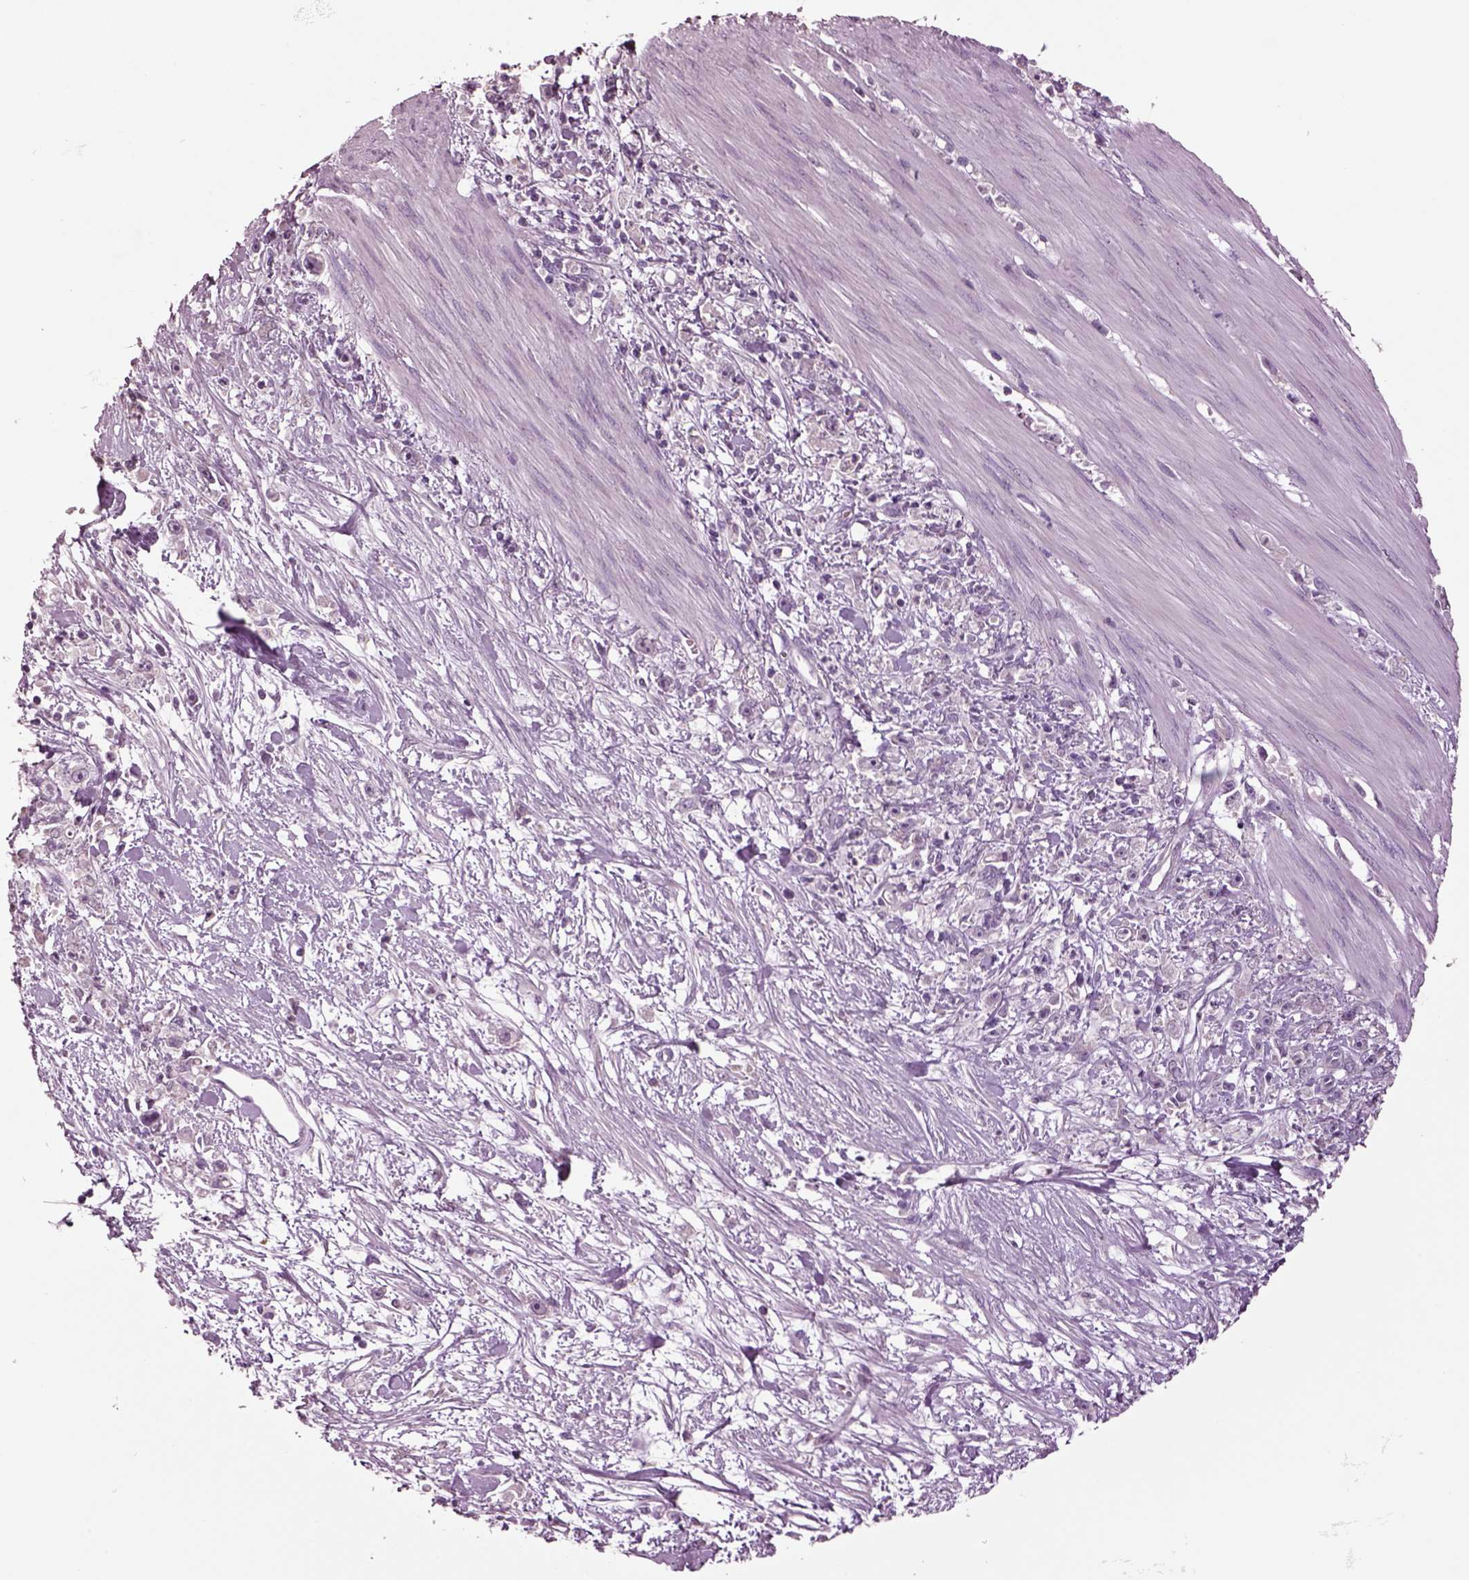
{"staining": {"intensity": "negative", "quantity": "none", "location": "none"}, "tissue": "stomach cancer", "cell_type": "Tumor cells", "image_type": "cancer", "snomed": [{"axis": "morphology", "description": "Adenocarcinoma, NOS"}, {"axis": "topography", "description": "Stomach"}], "caption": "Immunohistochemistry (IHC) micrograph of neoplastic tissue: stomach cancer (adenocarcinoma) stained with DAB displays no significant protein staining in tumor cells.", "gene": "CLPSL1", "patient": {"sex": "female", "age": 59}}